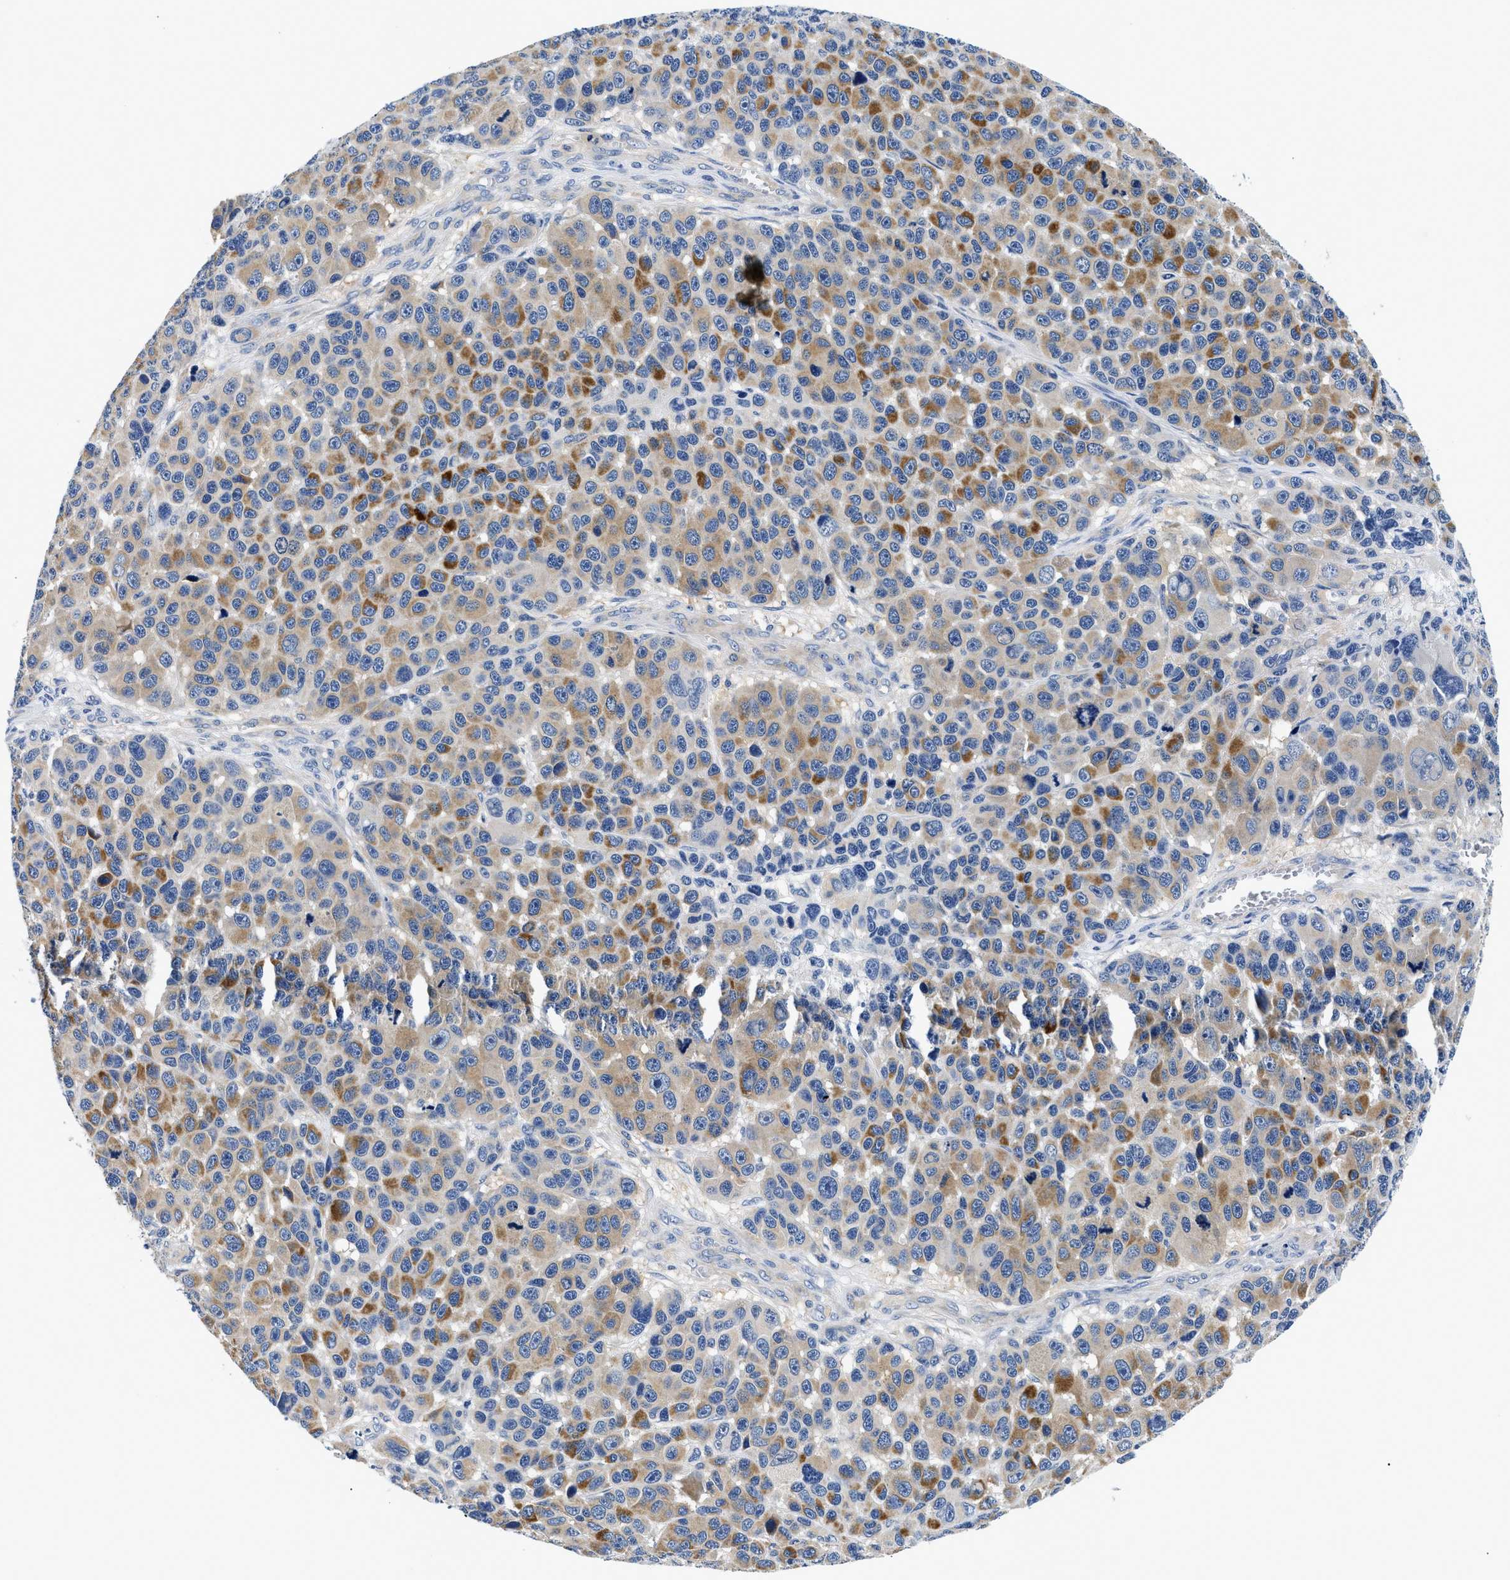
{"staining": {"intensity": "weak", "quantity": "25%-75%", "location": "cytoplasmic/membranous"}, "tissue": "melanoma", "cell_type": "Tumor cells", "image_type": "cancer", "snomed": [{"axis": "morphology", "description": "Malignant melanoma, NOS"}, {"axis": "topography", "description": "Skin"}], "caption": "This image reveals IHC staining of melanoma, with low weak cytoplasmic/membranous staining in approximately 25%-75% of tumor cells.", "gene": "MEA1", "patient": {"sex": "male", "age": 53}}